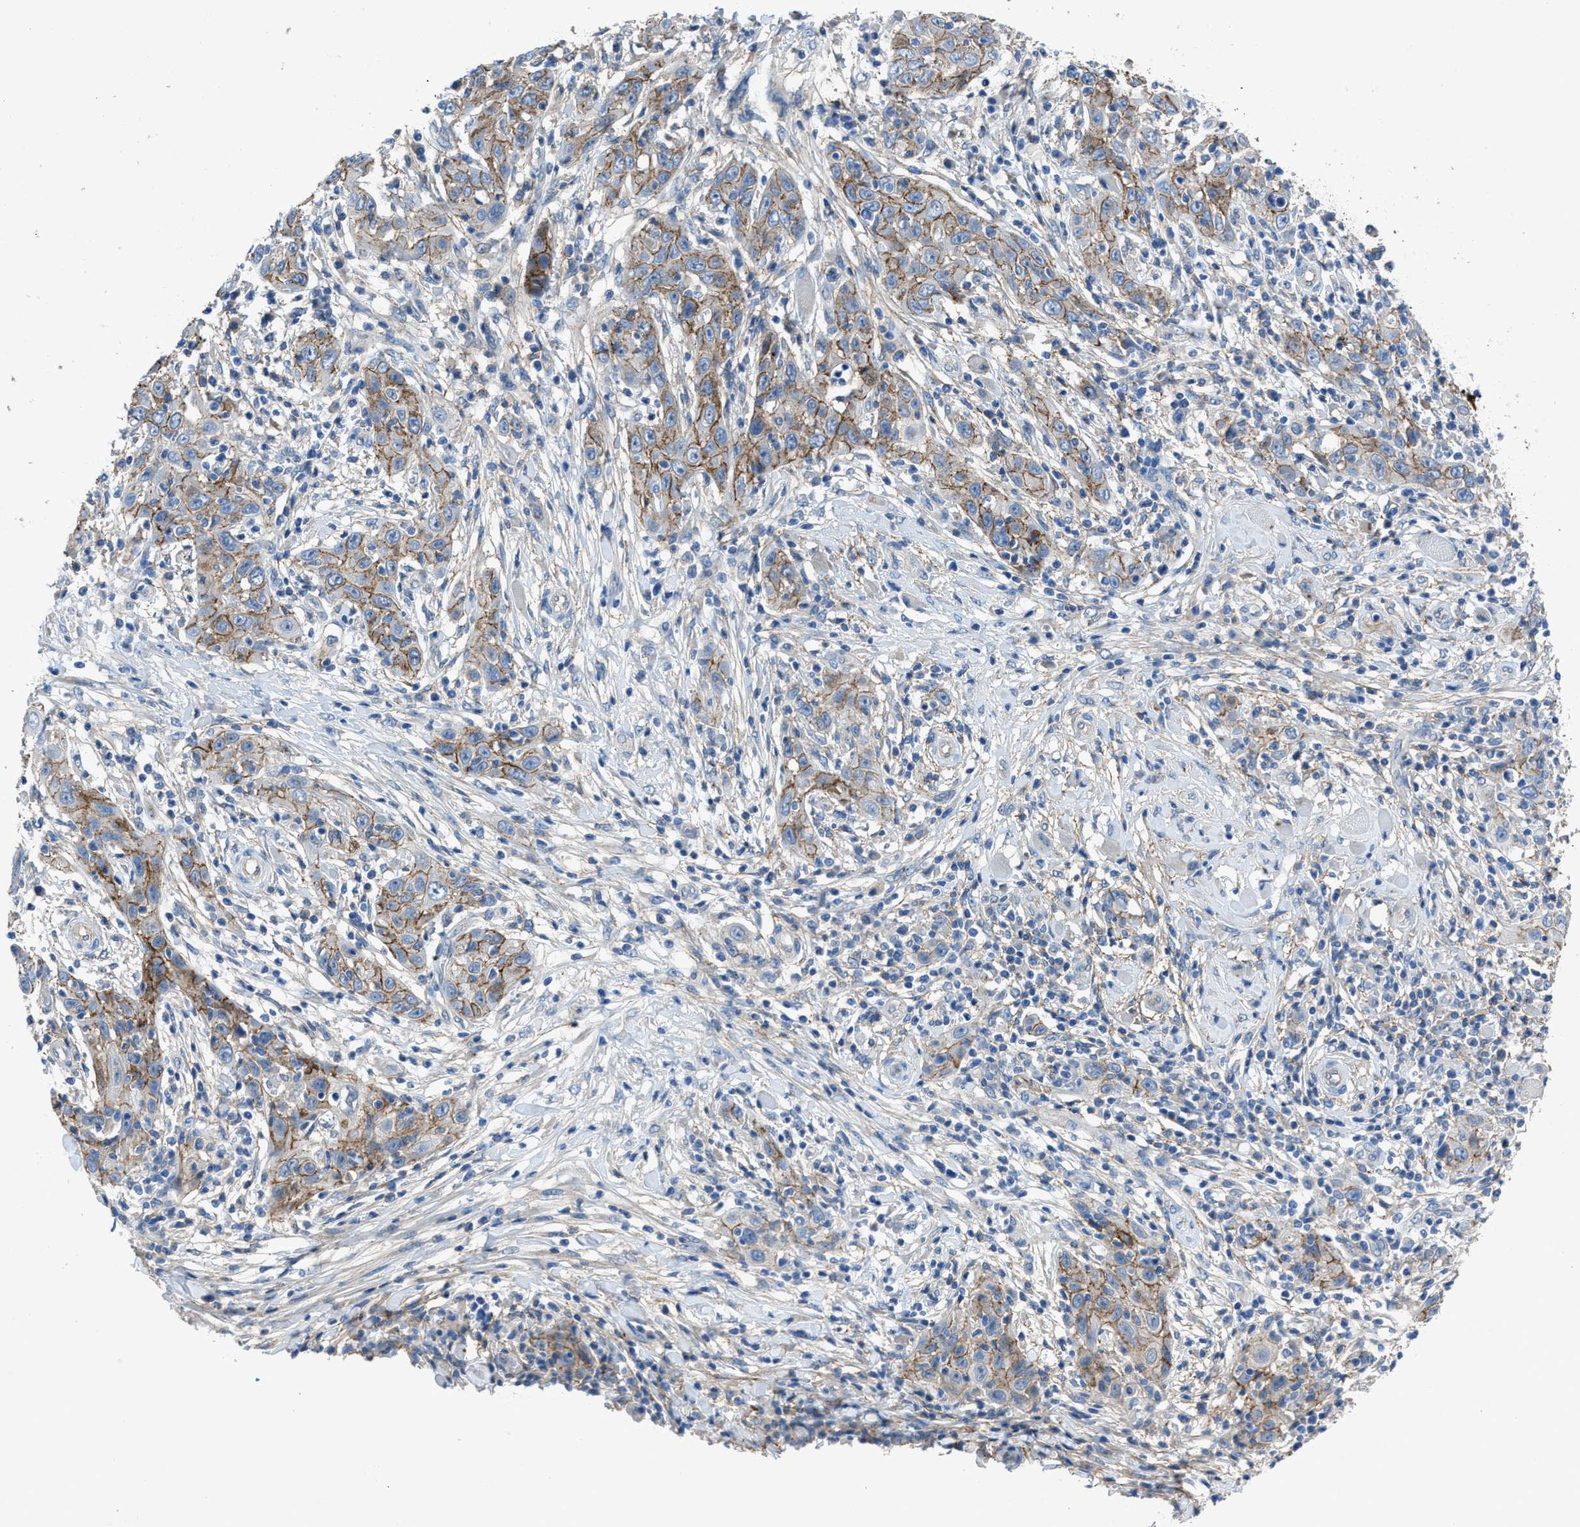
{"staining": {"intensity": "moderate", "quantity": ">75%", "location": "cytoplasmic/membranous"}, "tissue": "skin cancer", "cell_type": "Tumor cells", "image_type": "cancer", "snomed": [{"axis": "morphology", "description": "Squamous cell carcinoma, NOS"}, {"axis": "topography", "description": "Skin"}], "caption": "Skin cancer (squamous cell carcinoma) stained for a protein demonstrates moderate cytoplasmic/membranous positivity in tumor cells.", "gene": "PTGFRN", "patient": {"sex": "female", "age": 88}}